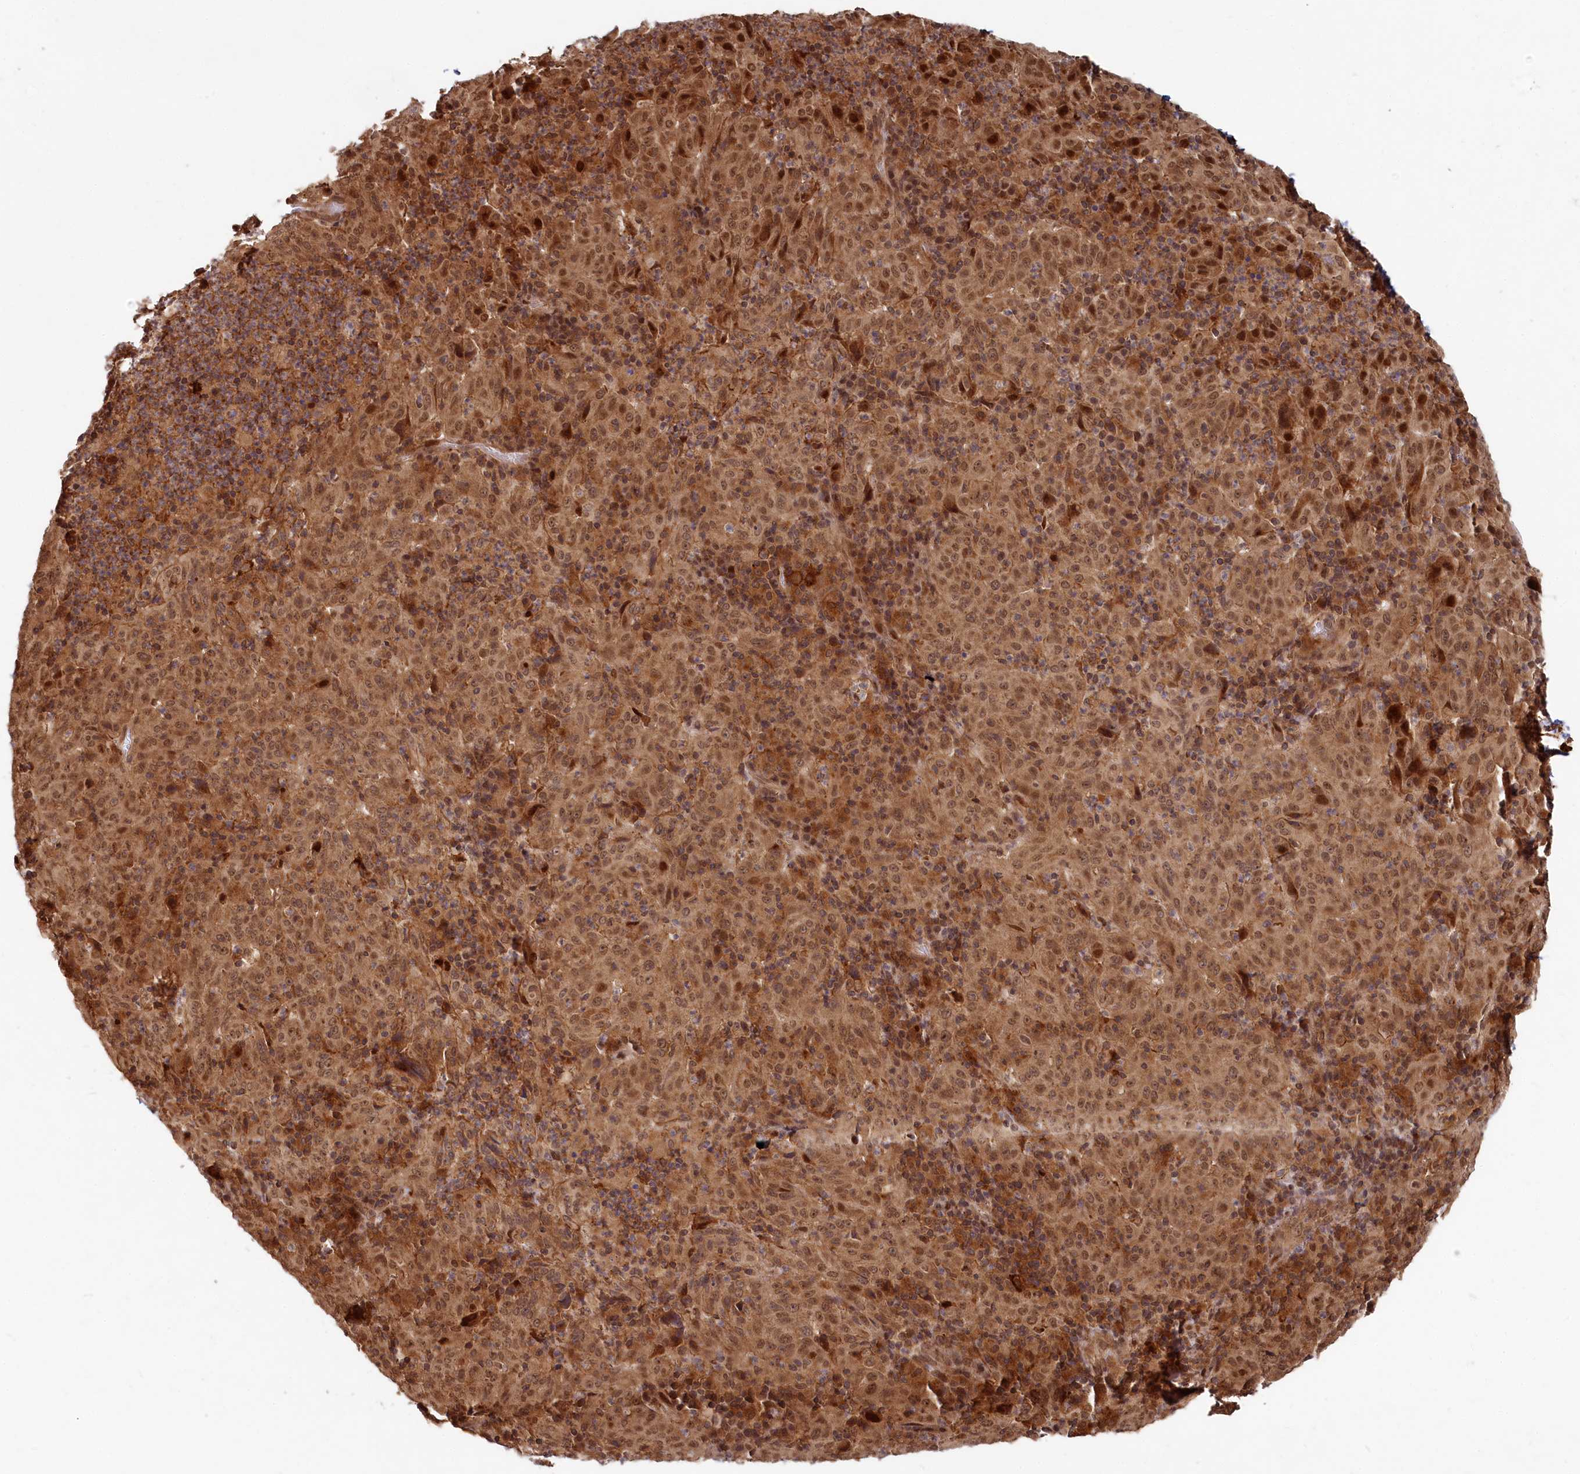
{"staining": {"intensity": "moderate", "quantity": ">75%", "location": "cytoplasmic/membranous,nuclear"}, "tissue": "pancreatic cancer", "cell_type": "Tumor cells", "image_type": "cancer", "snomed": [{"axis": "morphology", "description": "Adenocarcinoma, NOS"}, {"axis": "topography", "description": "Pancreas"}], "caption": "This micrograph shows IHC staining of human pancreatic adenocarcinoma, with medium moderate cytoplasmic/membranous and nuclear positivity in approximately >75% of tumor cells.", "gene": "TRIM23", "patient": {"sex": "male", "age": 63}}